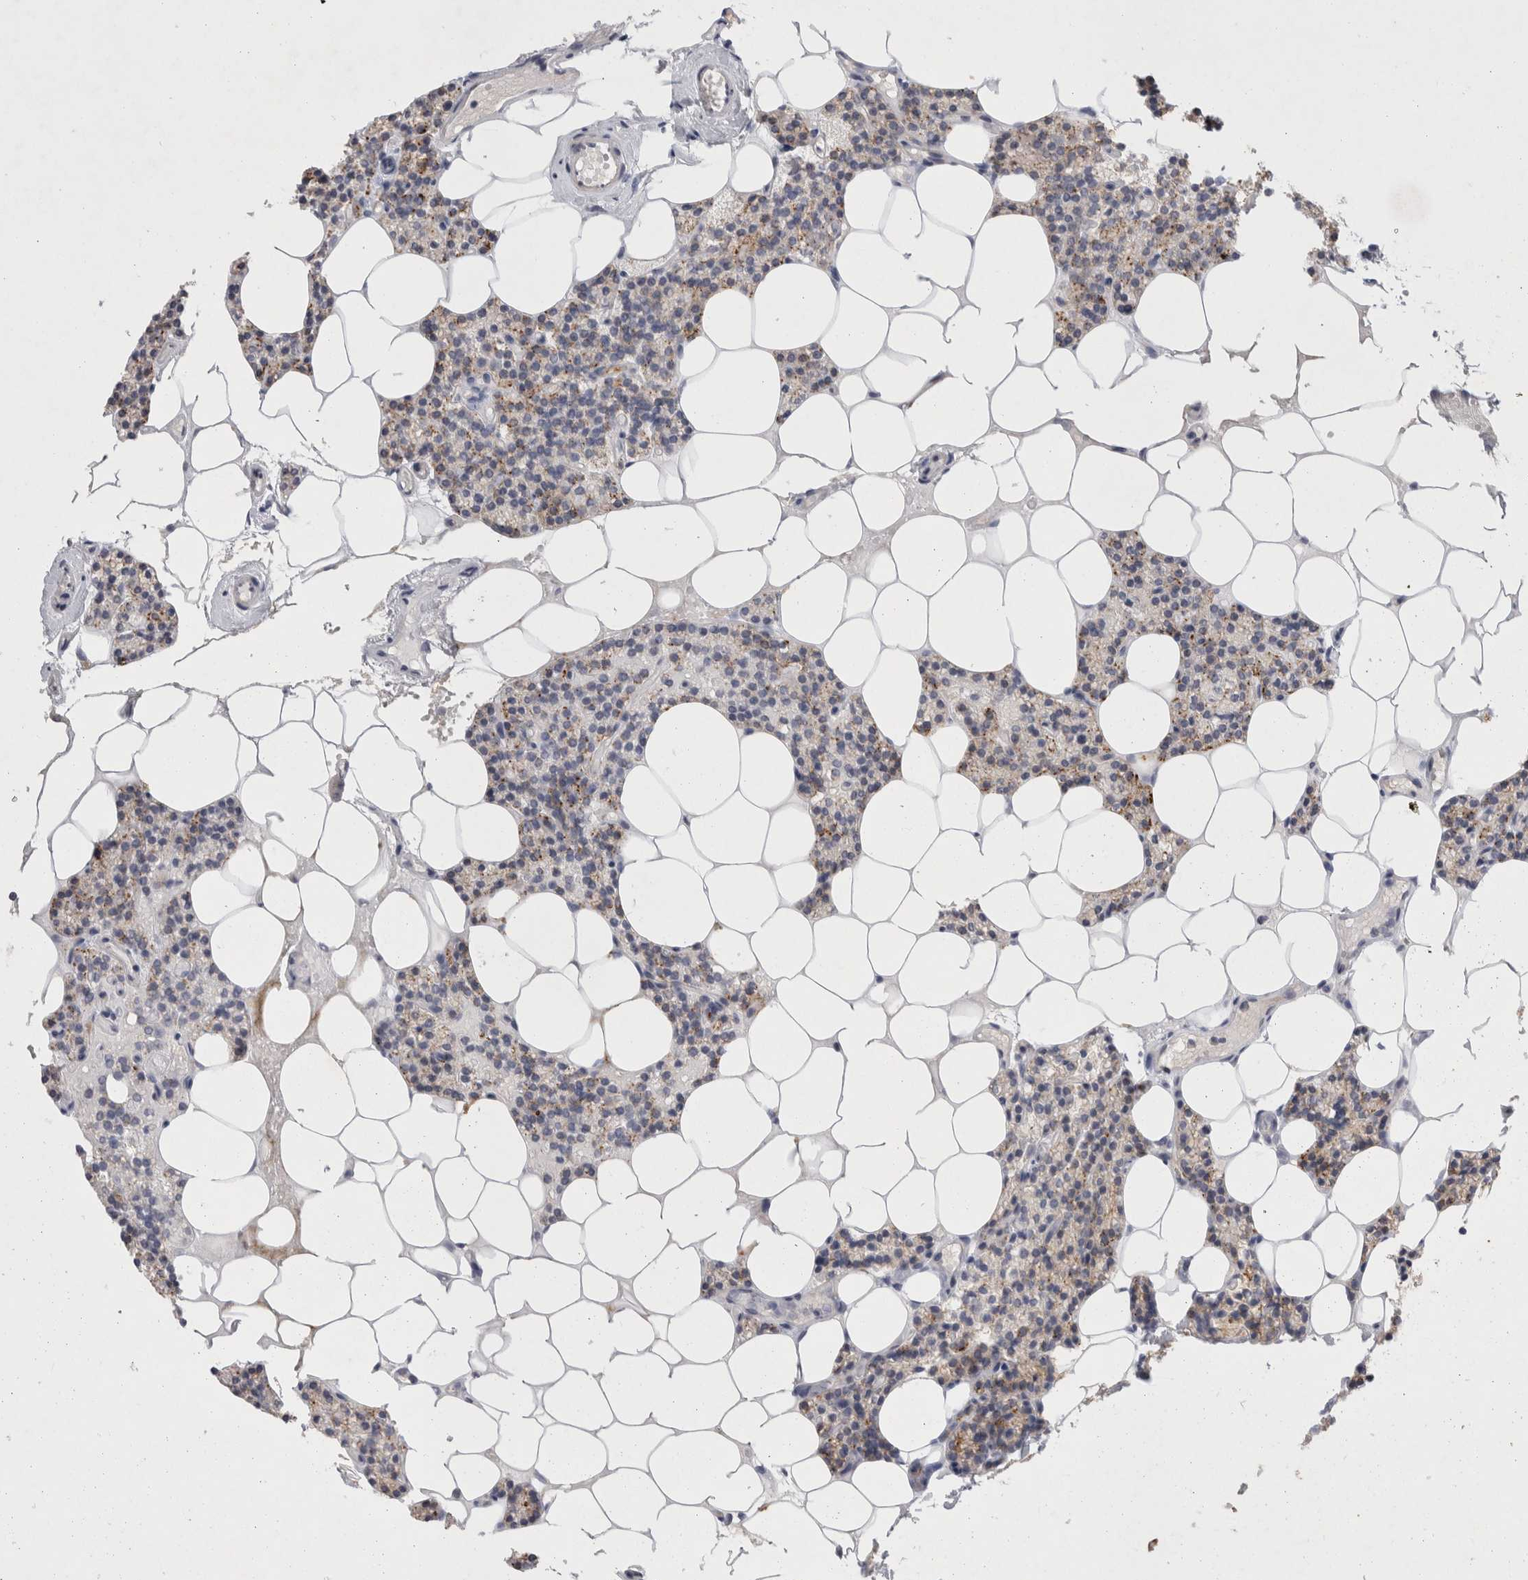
{"staining": {"intensity": "moderate", "quantity": "<25%", "location": "cytoplasmic/membranous"}, "tissue": "parathyroid gland", "cell_type": "Glandular cells", "image_type": "normal", "snomed": [{"axis": "morphology", "description": "Normal tissue, NOS"}, {"axis": "topography", "description": "Parathyroid gland"}], "caption": "IHC of unremarkable parathyroid gland demonstrates low levels of moderate cytoplasmic/membranous staining in approximately <25% of glandular cells. (Stains: DAB in brown, nuclei in blue, Microscopy: brightfield microscopy at high magnification).", "gene": "GAA", "patient": {"sex": "male", "age": 75}}